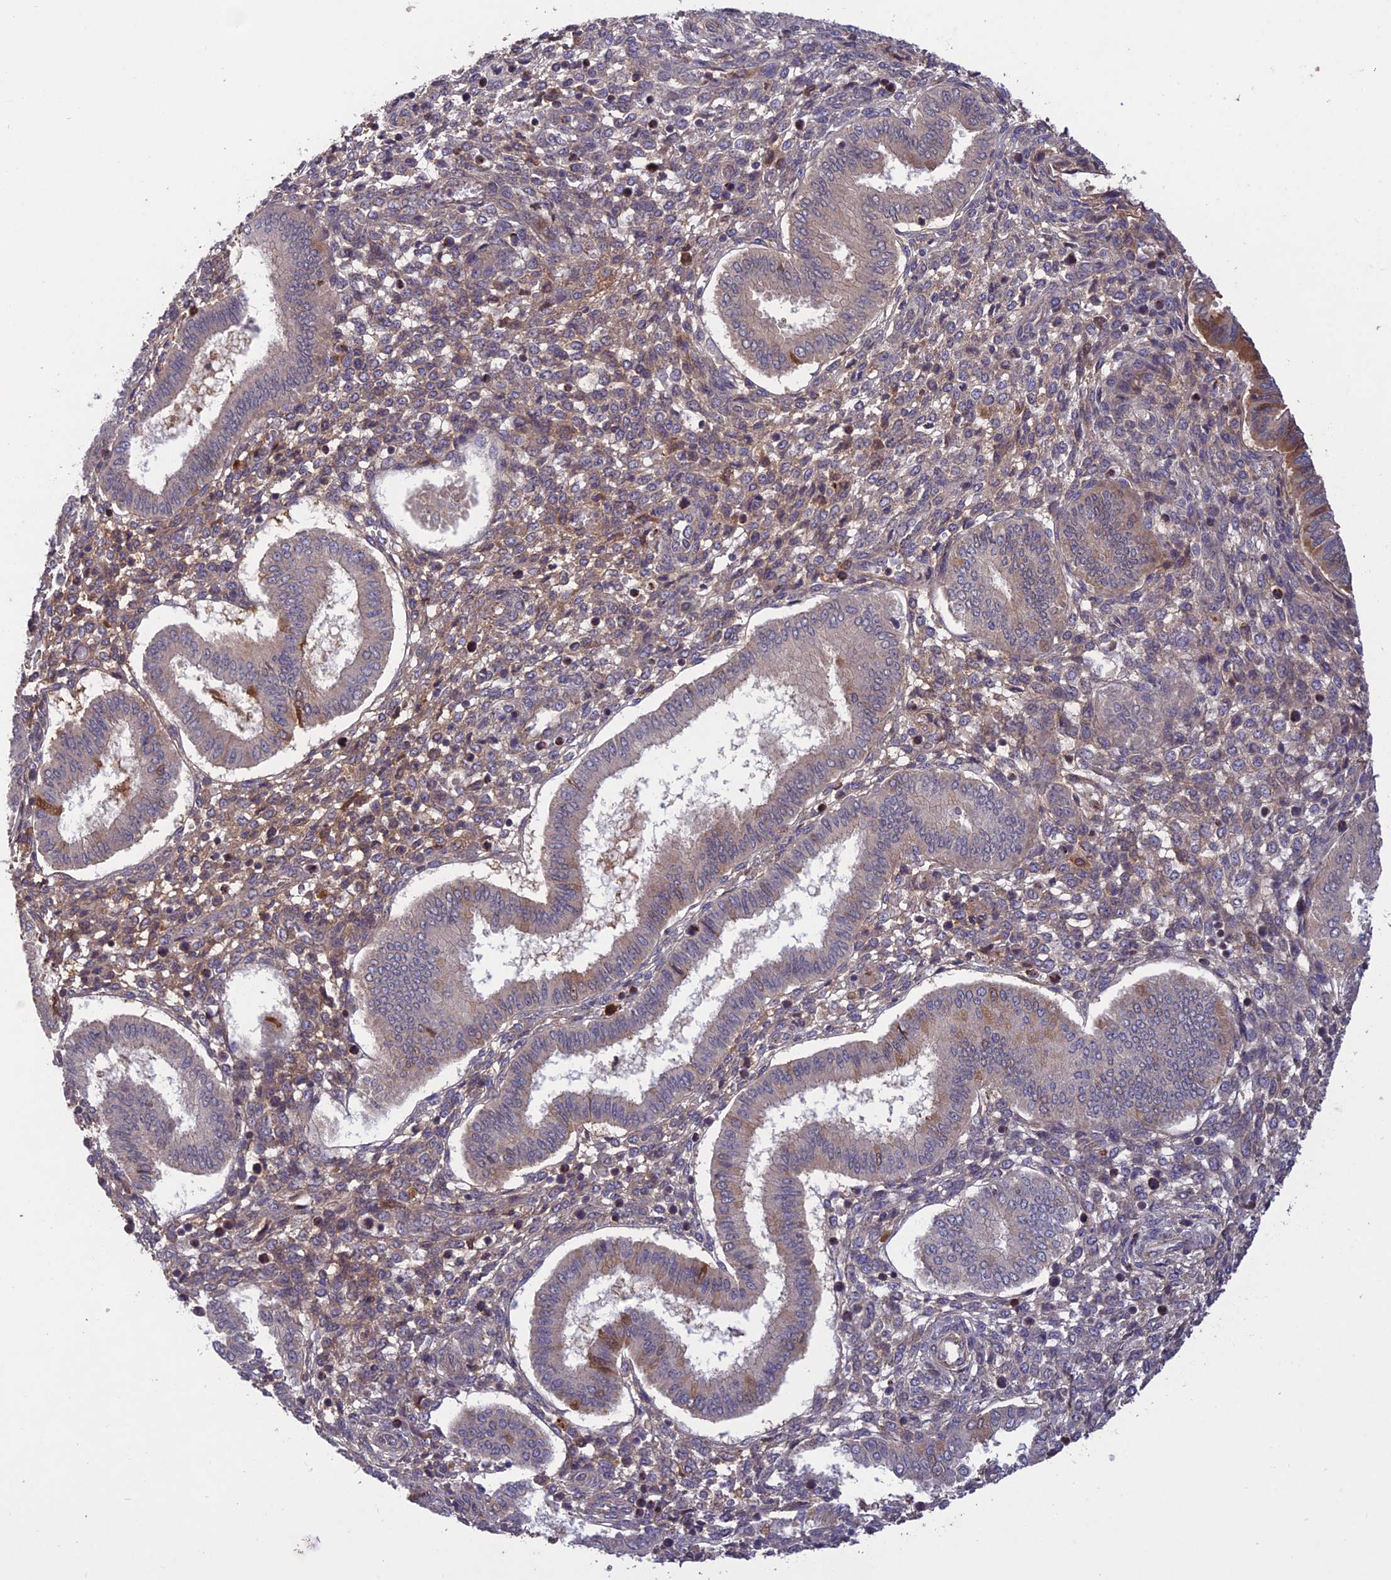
{"staining": {"intensity": "weak", "quantity": "<25%", "location": "cytoplasmic/membranous"}, "tissue": "endometrium", "cell_type": "Cells in endometrial stroma", "image_type": "normal", "snomed": [{"axis": "morphology", "description": "Normal tissue, NOS"}, {"axis": "topography", "description": "Endometrium"}], "caption": "Immunohistochemistry (IHC) image of normal human endometrium stained for a protein (brown), which demonstrates no positivity in cells in endometrial stroma.", "gene": "ADO", "patient": {"sex": "female", "age": 24}}